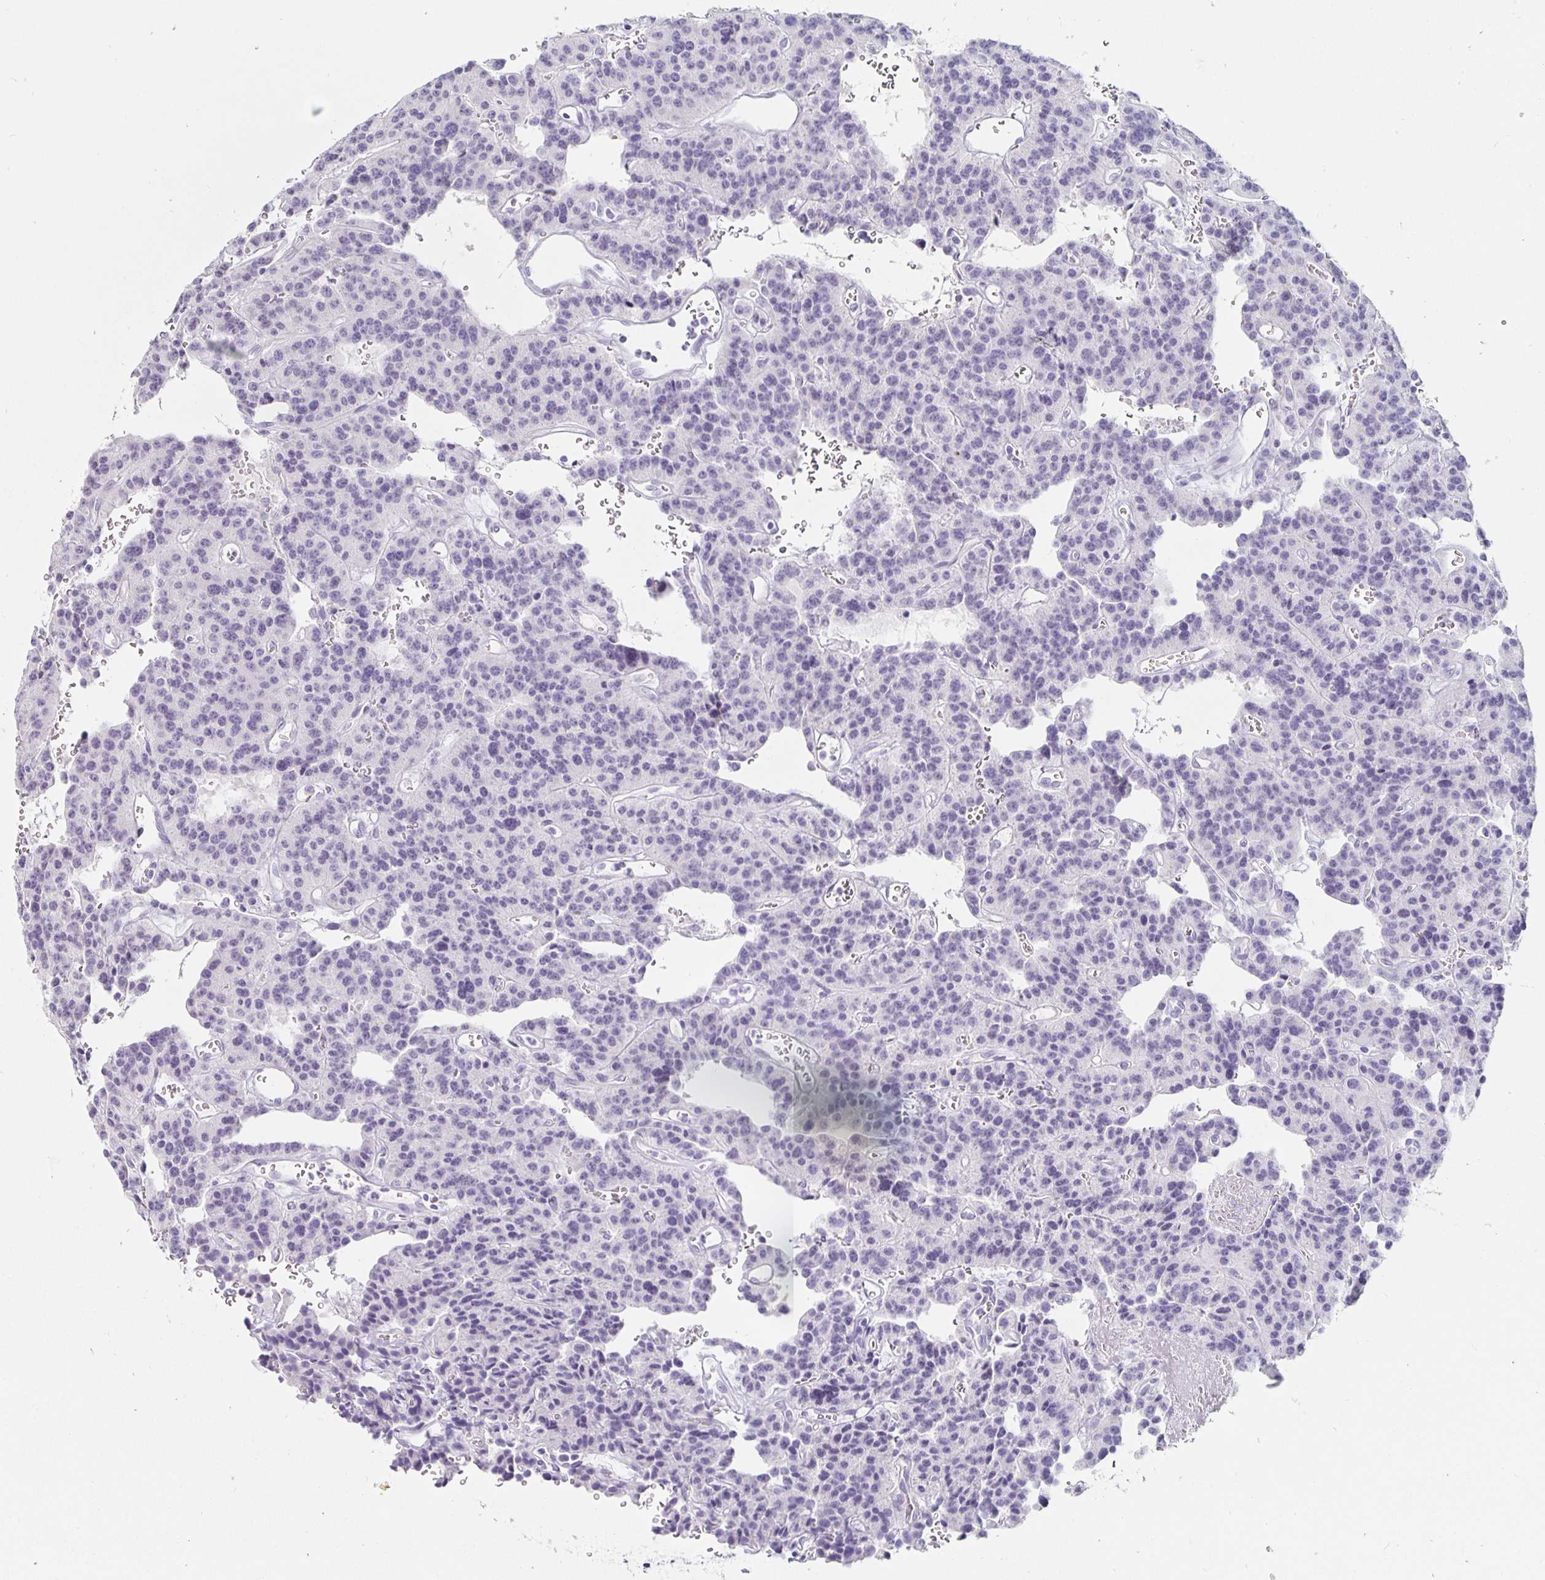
{"staining": {"intensity": "negative", "quantity": "none", "location": "none"}, "tissue": "carcinoid", "cell_type": "Tumor cells", "image_type": "cancer", "snomed": [{"axis": "morphology", "description": "Carcinoid, malignant, NOS"}, {"axis": "topography", "description": "Lung"}], "caption": "Carcinoid was stained to show a protein in brown. There is no significant expression in tumor cells. (Brightfield microscopy of DAB (3,3'-diaminobenzidine) immunohistochemistry at high magnification).", "gene": "KCNQ2", "patient": {"sex": "female", "age": 71}}